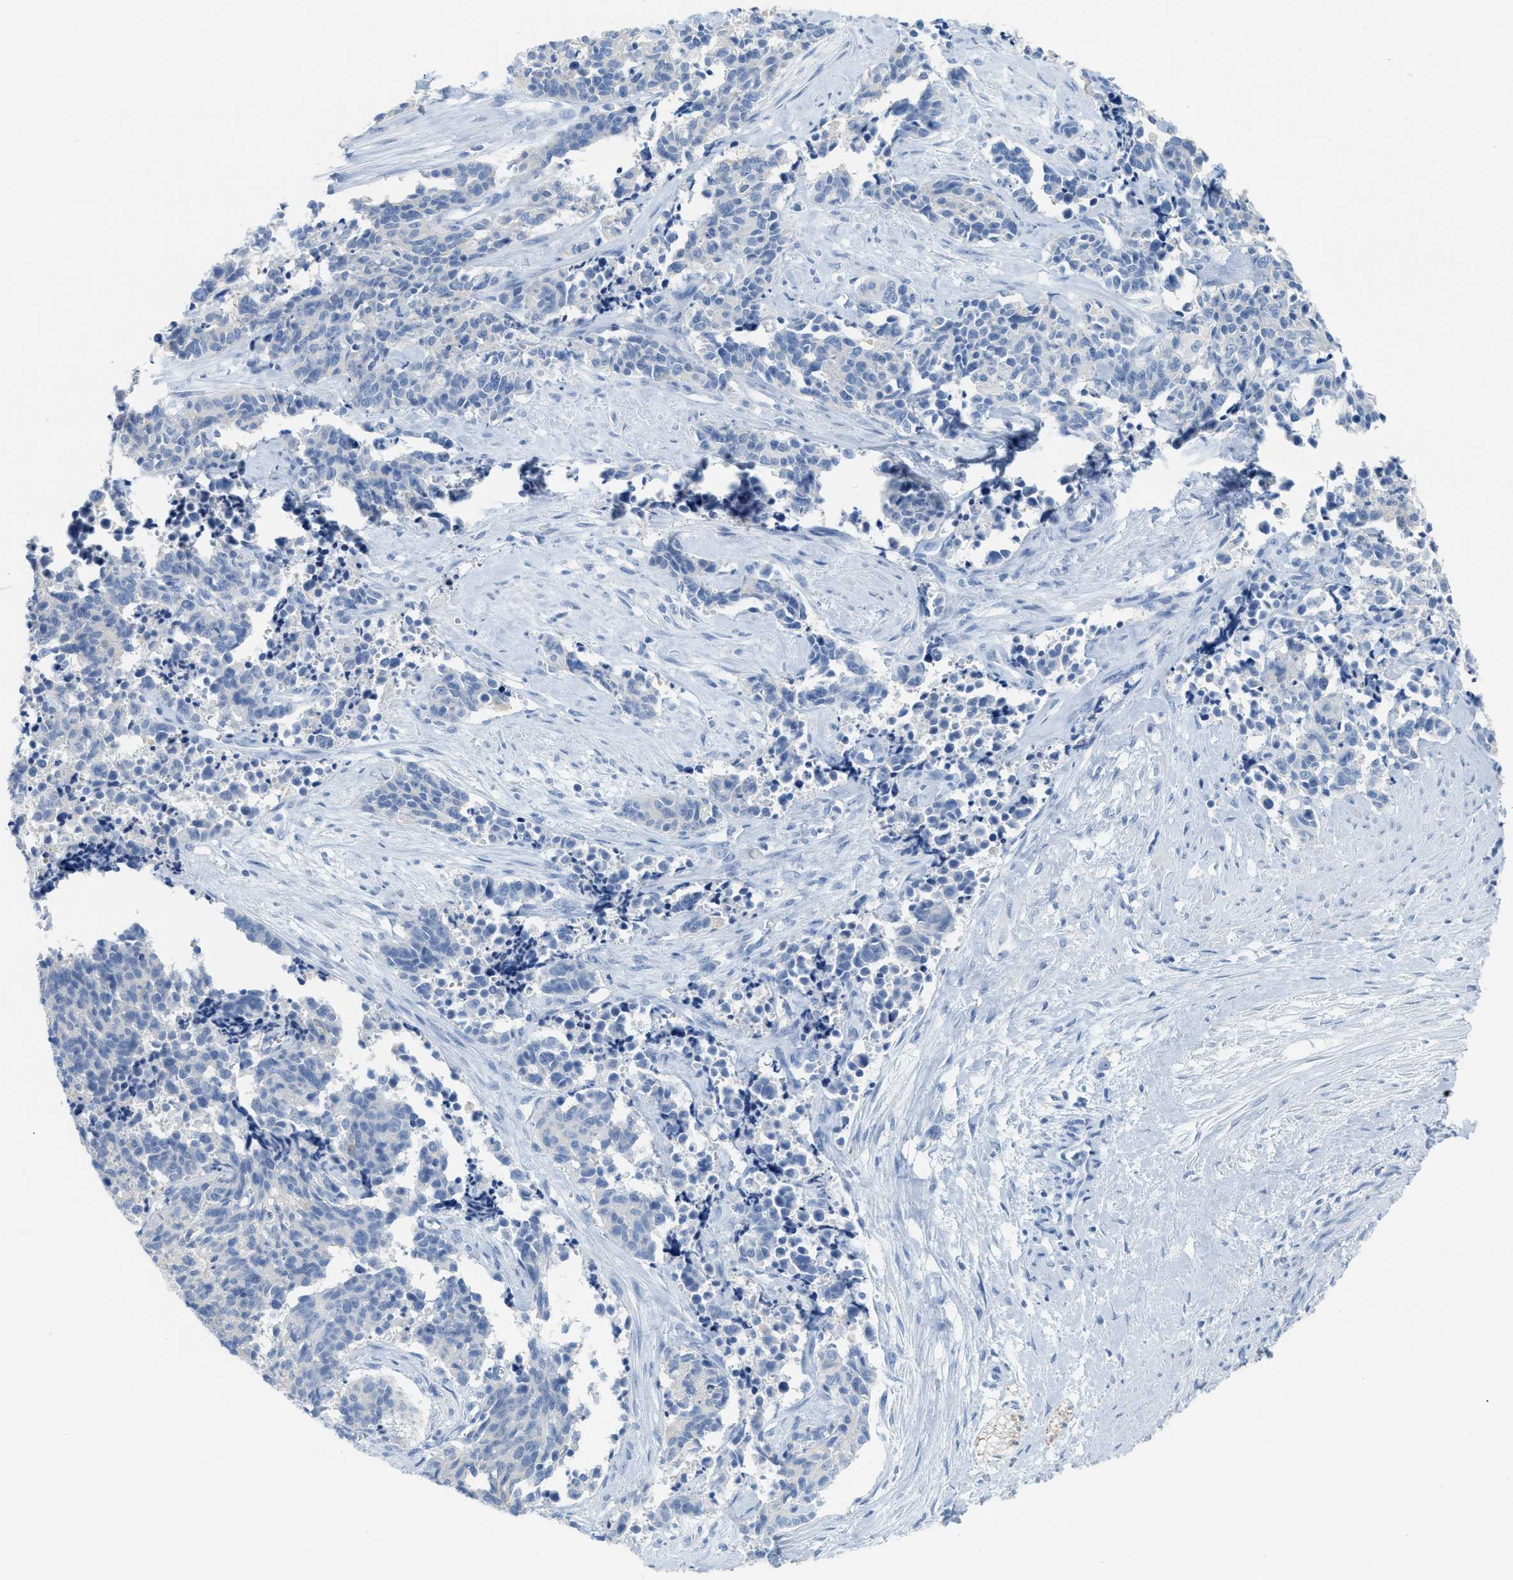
{"staining": {"intensity": "negative", "quantity": "none", "location": "none"}, "tissue": "cervical cancer", "cell_type": "Tumor cells", "image_type": "cancer", "snomed": [{"axis": "morphology", "description": "Squamous cell carcinoma, NOS"}, {"axis": "topography", "description": "Cervix"}], "caption": "Tumor cells show no significant positivity in cervical cancer.", "gene": "ASGR1", "patient": {"sex": "female", "age": 35}}